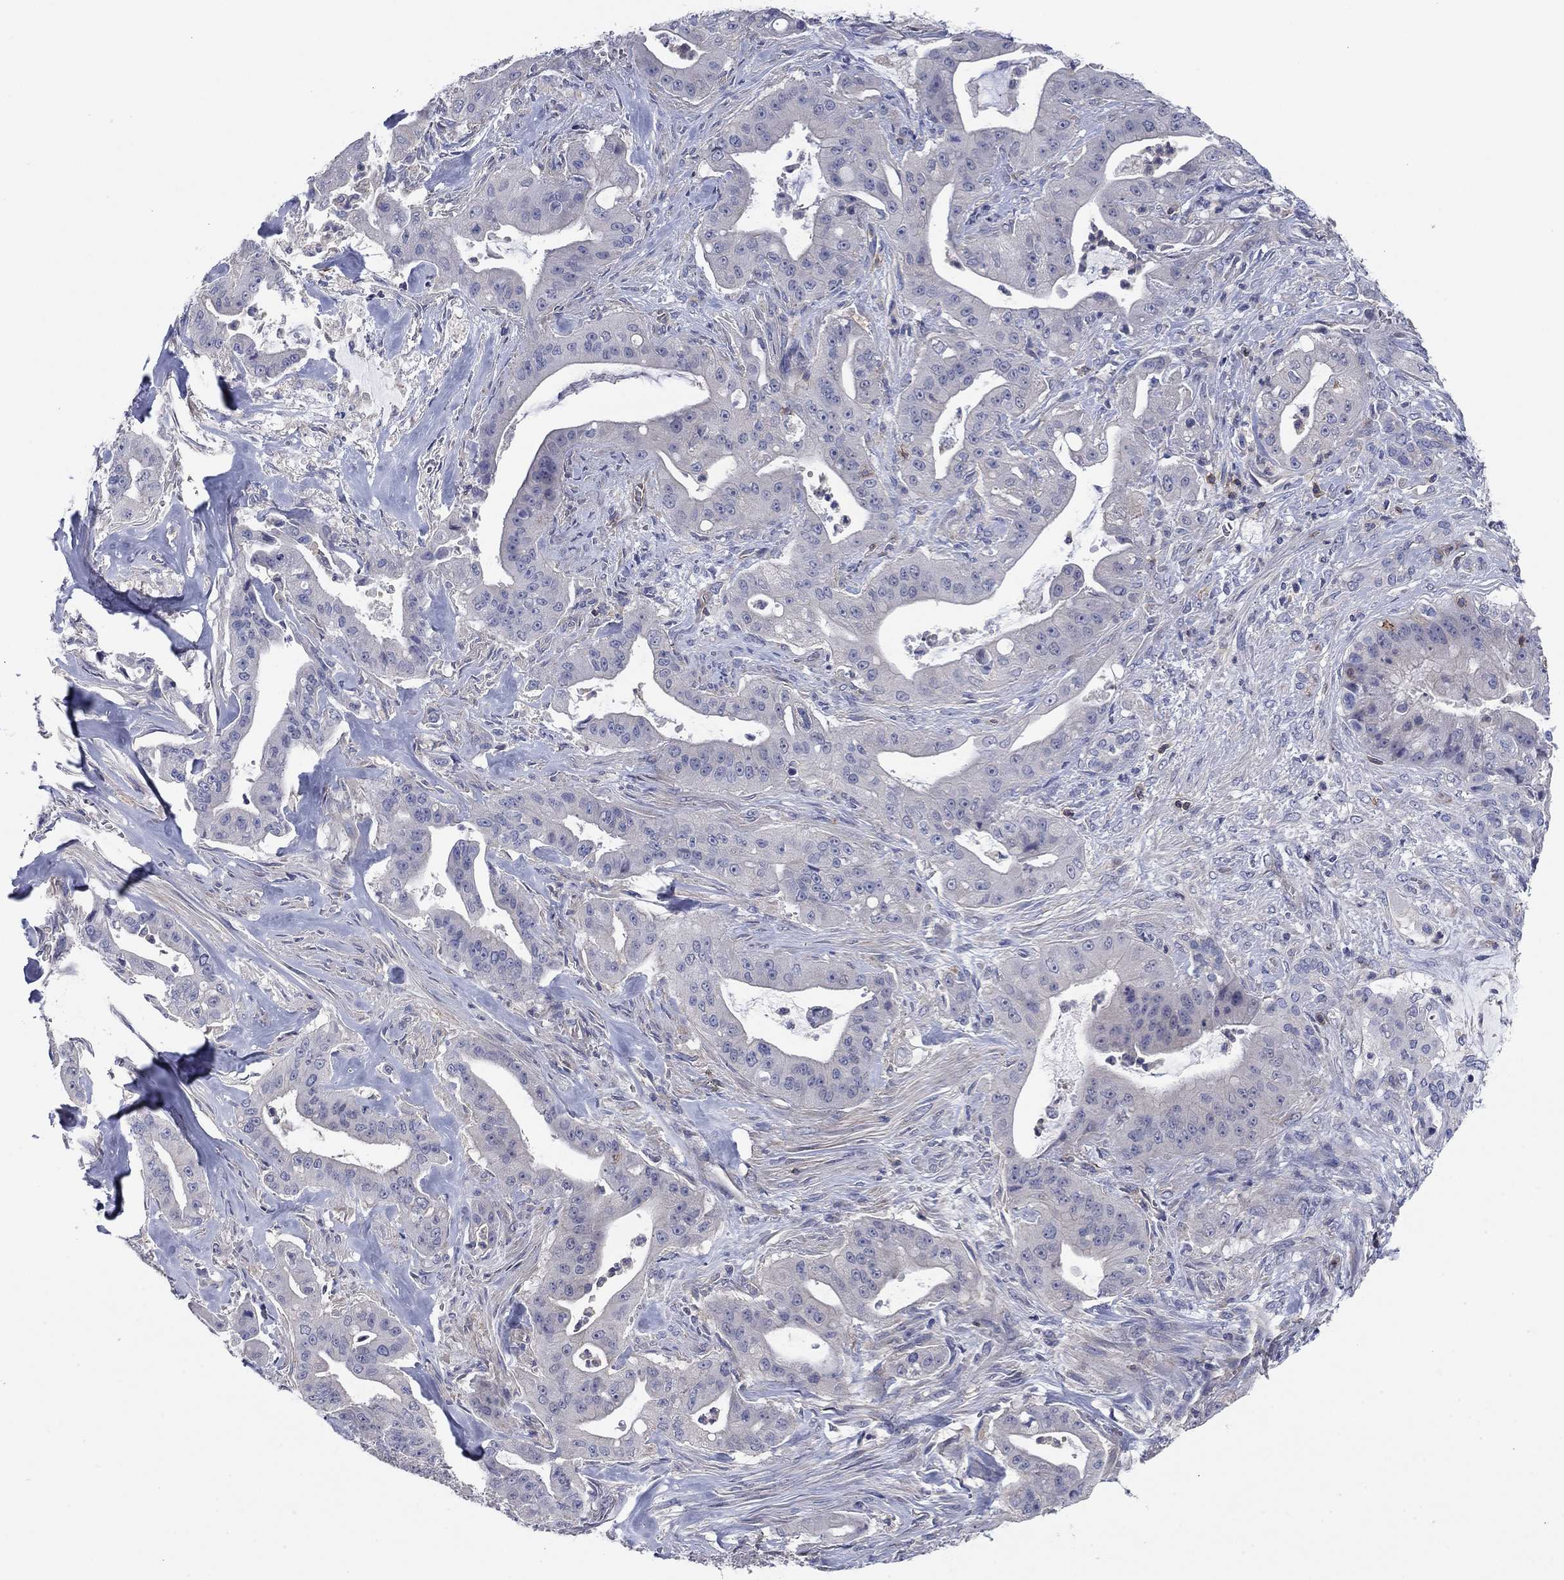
{"staining": {"intensity": "negative", "quantity": "none", "location": "none"}, "tissue": "pancreatic cancer", "cell_type": "Tumor cells", "image_type": "cancer", "snomed": [{"axis": "morphology", "description": "Normal tissue, NOS"}, {"axis": "morphology", "description": "Inflammation, NOS"}, {"axis": "morphology", "description": "Adenocarcinoma, NOS"}, {"axis": "topography", "description": "Pancreas"}], "caption": "Immunohistochemistry (IHC) of pancreatic cancer demonstrates no expression in tumor cells.", "gene": "PSD4", "patient": {"sex": "male", "age": 57}}